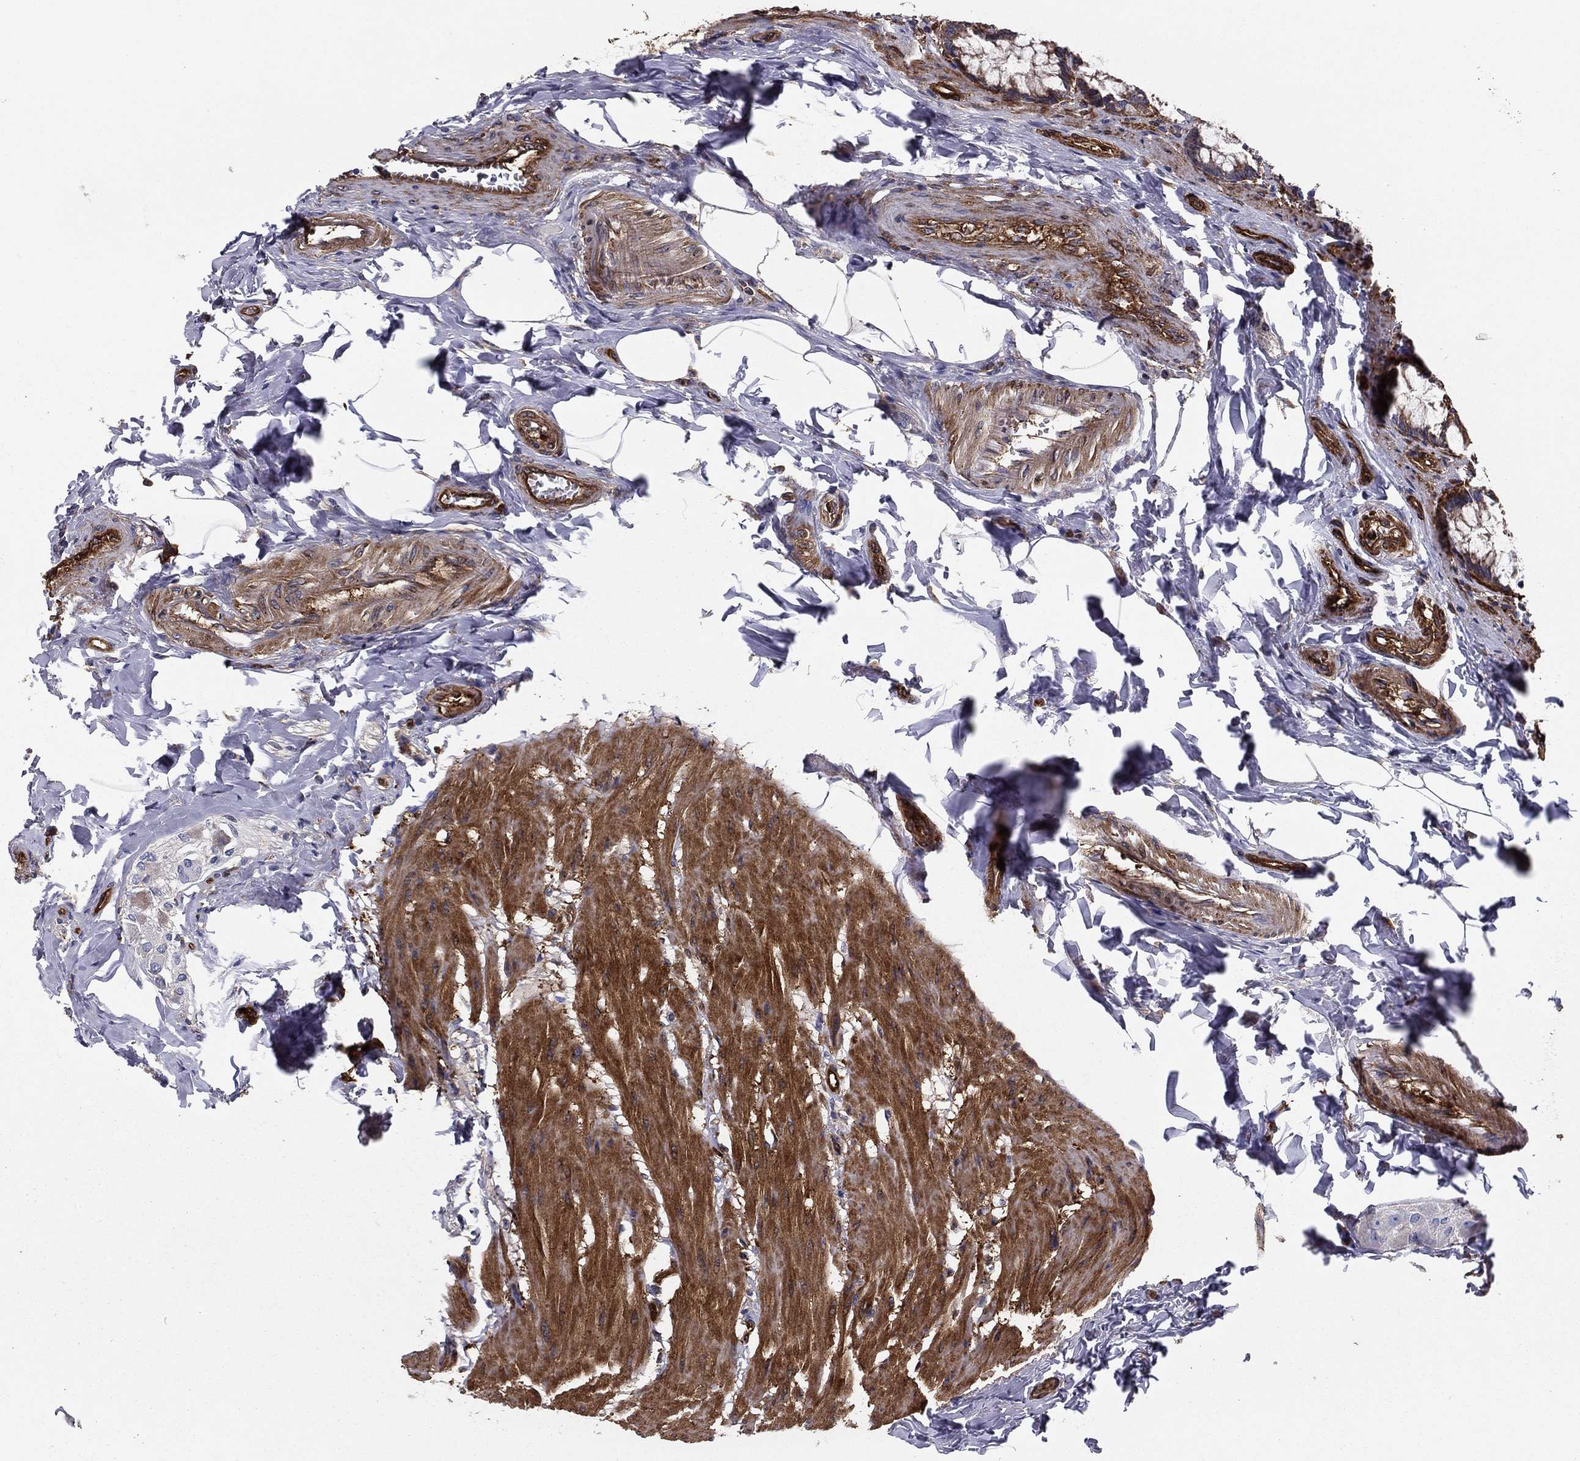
{"staining": {"intensity": "strong", "quantity": ">75%", "location": "cytoplasmic/membranous"}, "tissue": "colon", "cell_type": "Endothelial cells", "image_type": "normal", "snomed": [{"axis": "morphology", "description": "Normal tissue, NOS"}, {"axis": "topography", "description": "Colon"}], "caption": "IHC of normal colon exhibits high levels of strong cytoplasmic/membranous expression in approximately >75% of endothelial cells.", "gene": "EHBP1L1", "patient": {"sex": "female", "age": 65}}